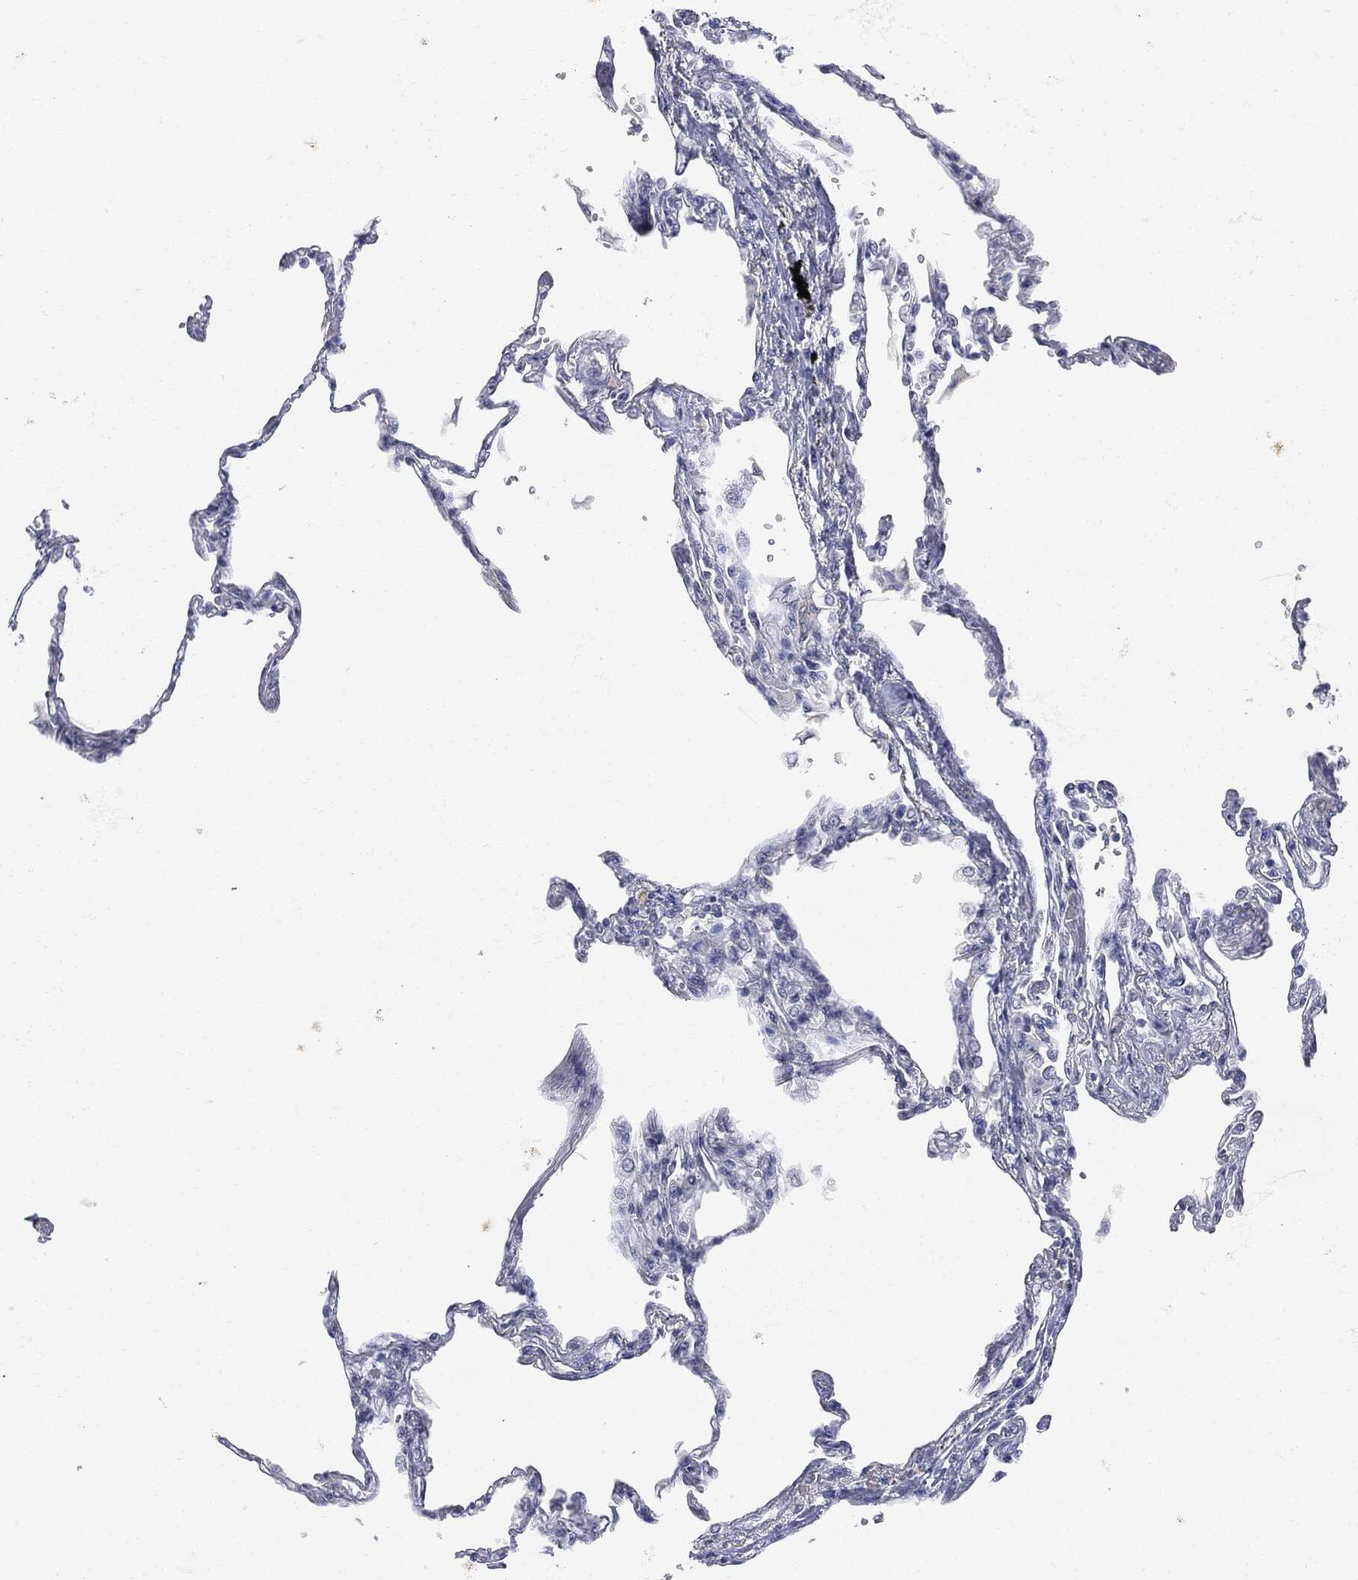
{"staining": {"intensity": "negative", "quantity": "none", "location": "none"}, "tissue": "lung", "cell_type": "Alveolar cells", "image_type": "normal", "snomed": [{"axis": "morphology", "description": "Normal tissue, NOS"}, {"axis": "topography", "description": "Lung"}], "caption": "Alveolar cells are negative for protein expression in benign human lung.", "gene": "UBE2C", "patient": {"sex": "male", "age": 78}}